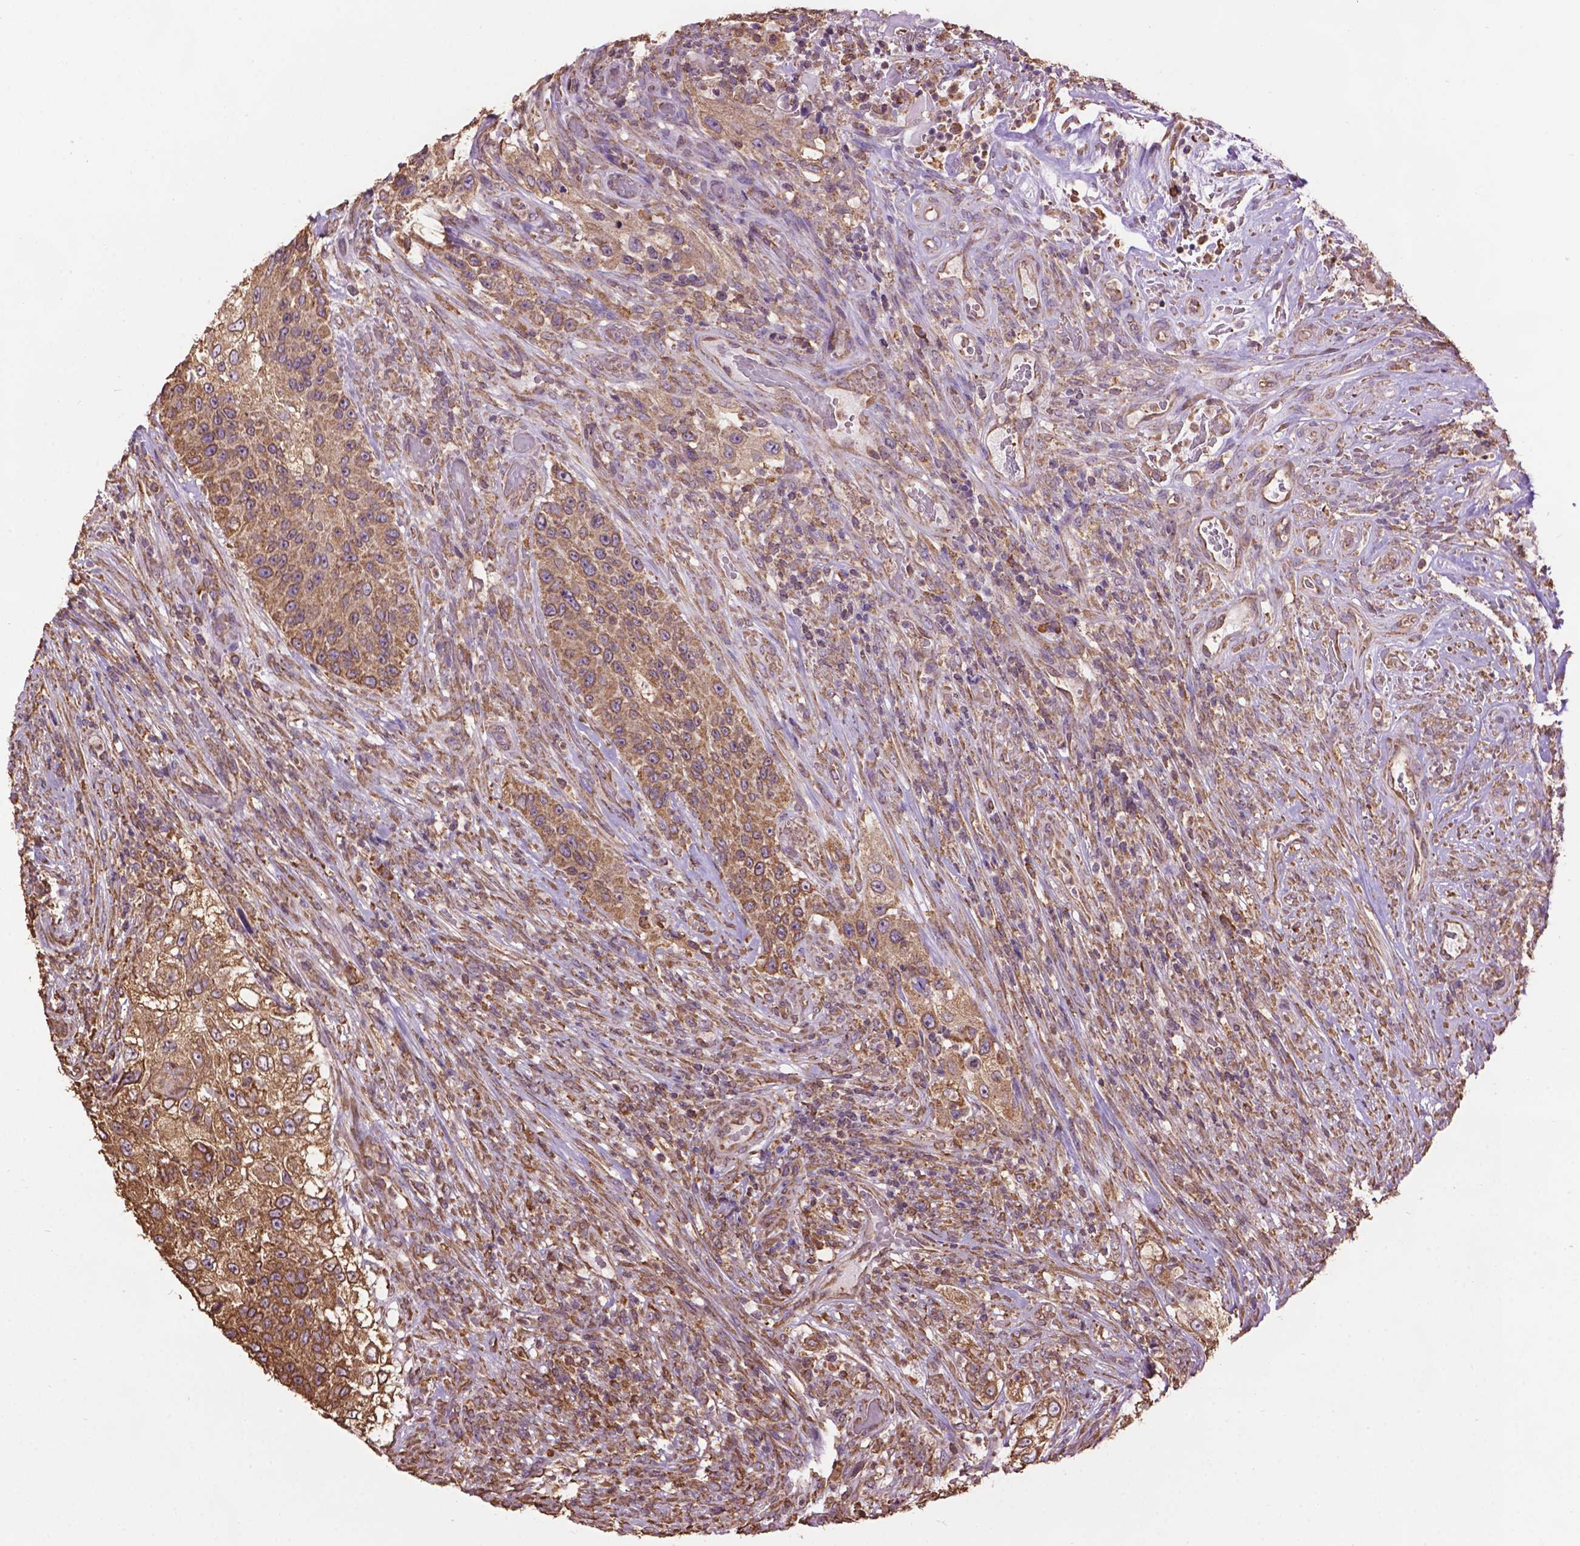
{"staining": {"intensity": "moderate", "quantity": ">75%", "location": "cytoplasmic/membranous"}, "tissue": "urothelial cancer", "cell_type": "Tumor cells", "image_type": "cancer", "snomed": [{"axis": "morphology", "description": "Urothelial carcinoma, High grade"}, {"axis": "topography", "description": "Urinary bladder"}], "caption": "IHC image of neoplastic tissue: human urothelial cancer stained using immunohistochemistry (IHC) reveals medium levels of moderate protein expression localized specifically in the cytoplasmic/membranous of tumor cells, appearing as a cytoplasmic/membranous brown color.", "gene": "PPP2R5E", "patient": {"sex": "female", "age": 60}}